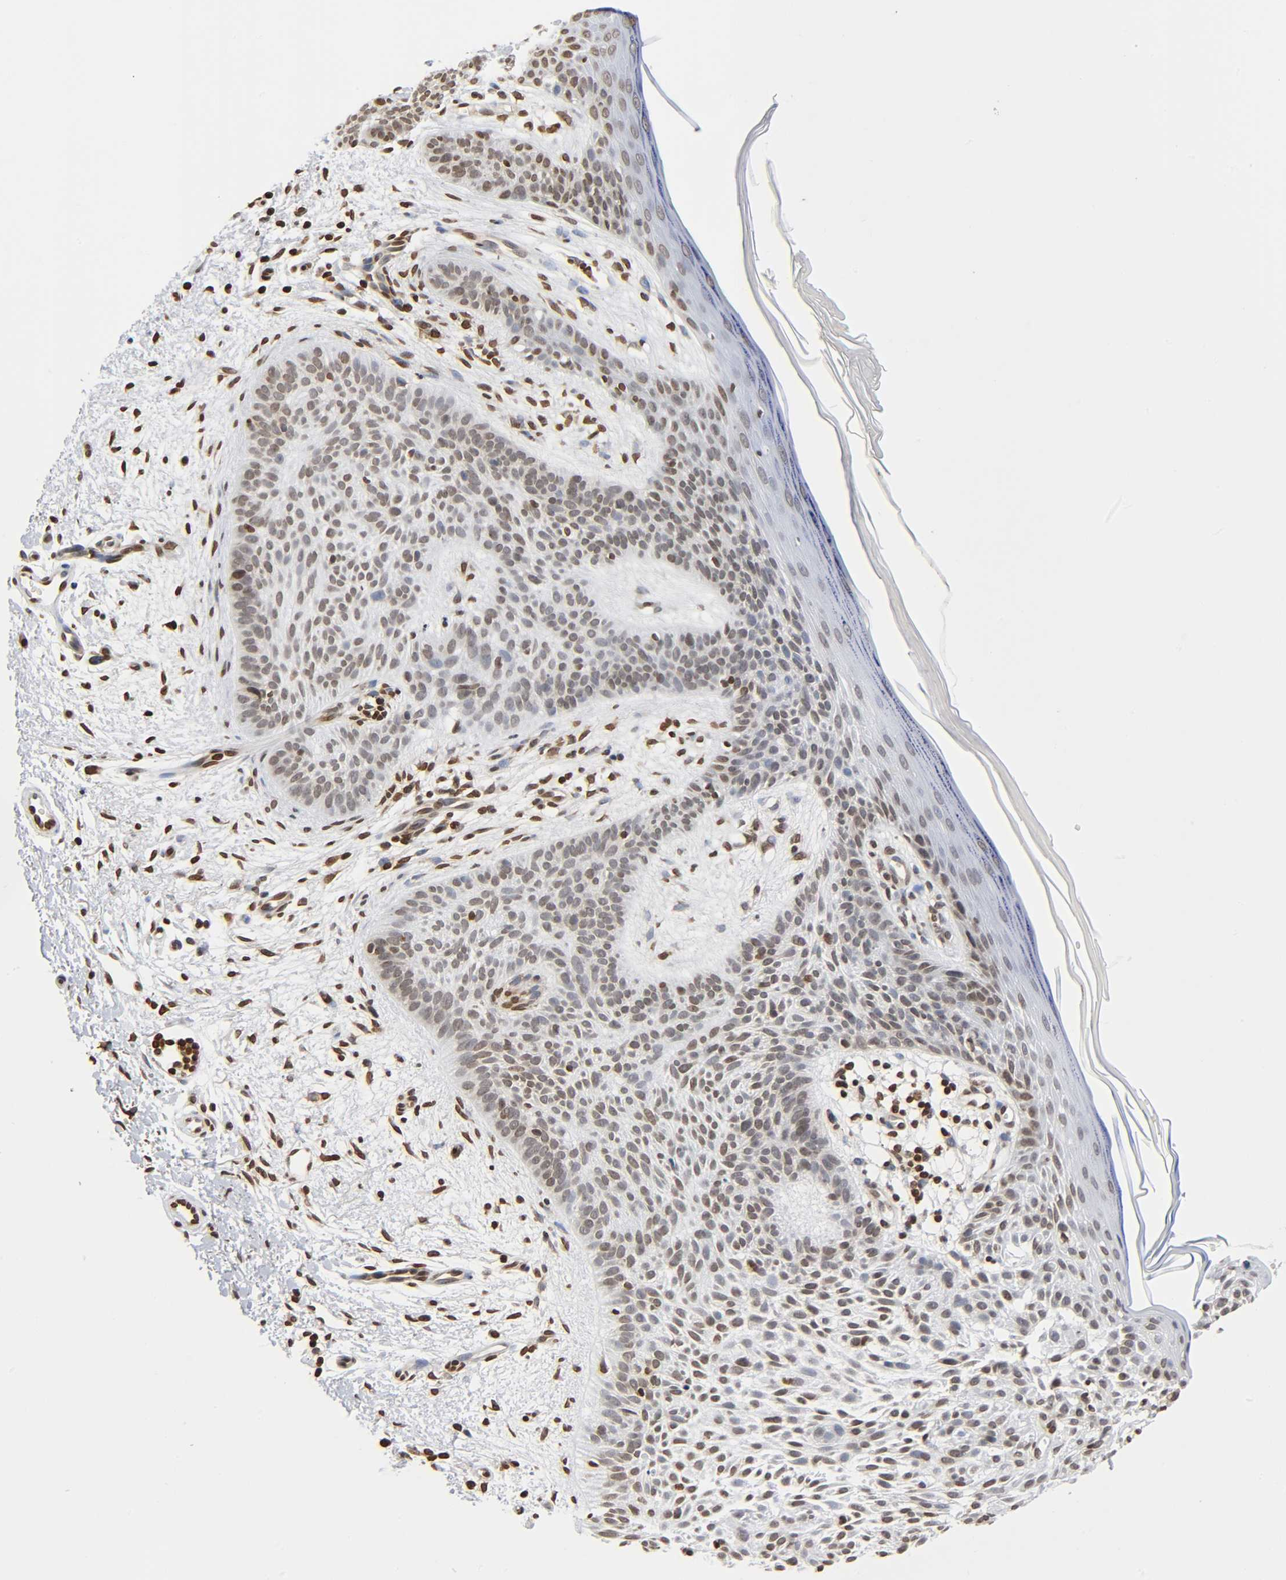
{"staining": {"intensity": "moderate", "quantity": ">75%", "location": "nuclear"}, "tissue": "skin cancer", "cell_type": "Tumor cells", "image_type": "cancer", "snomed": [{"axis": "morphology", "description": "Normal tissue, NOS"}, {"axis": "morphology", "description": "Basal cell carcinoma"}, {"axis": "topography", "description": "Skin"}], "caption": "Skin basal cell carcinoma stained with IHC reveals moderate nuclear staining in about >75% of tumor cells.", "gene": "HOXA6", "patient": {"sex": "female", "age": 69}}